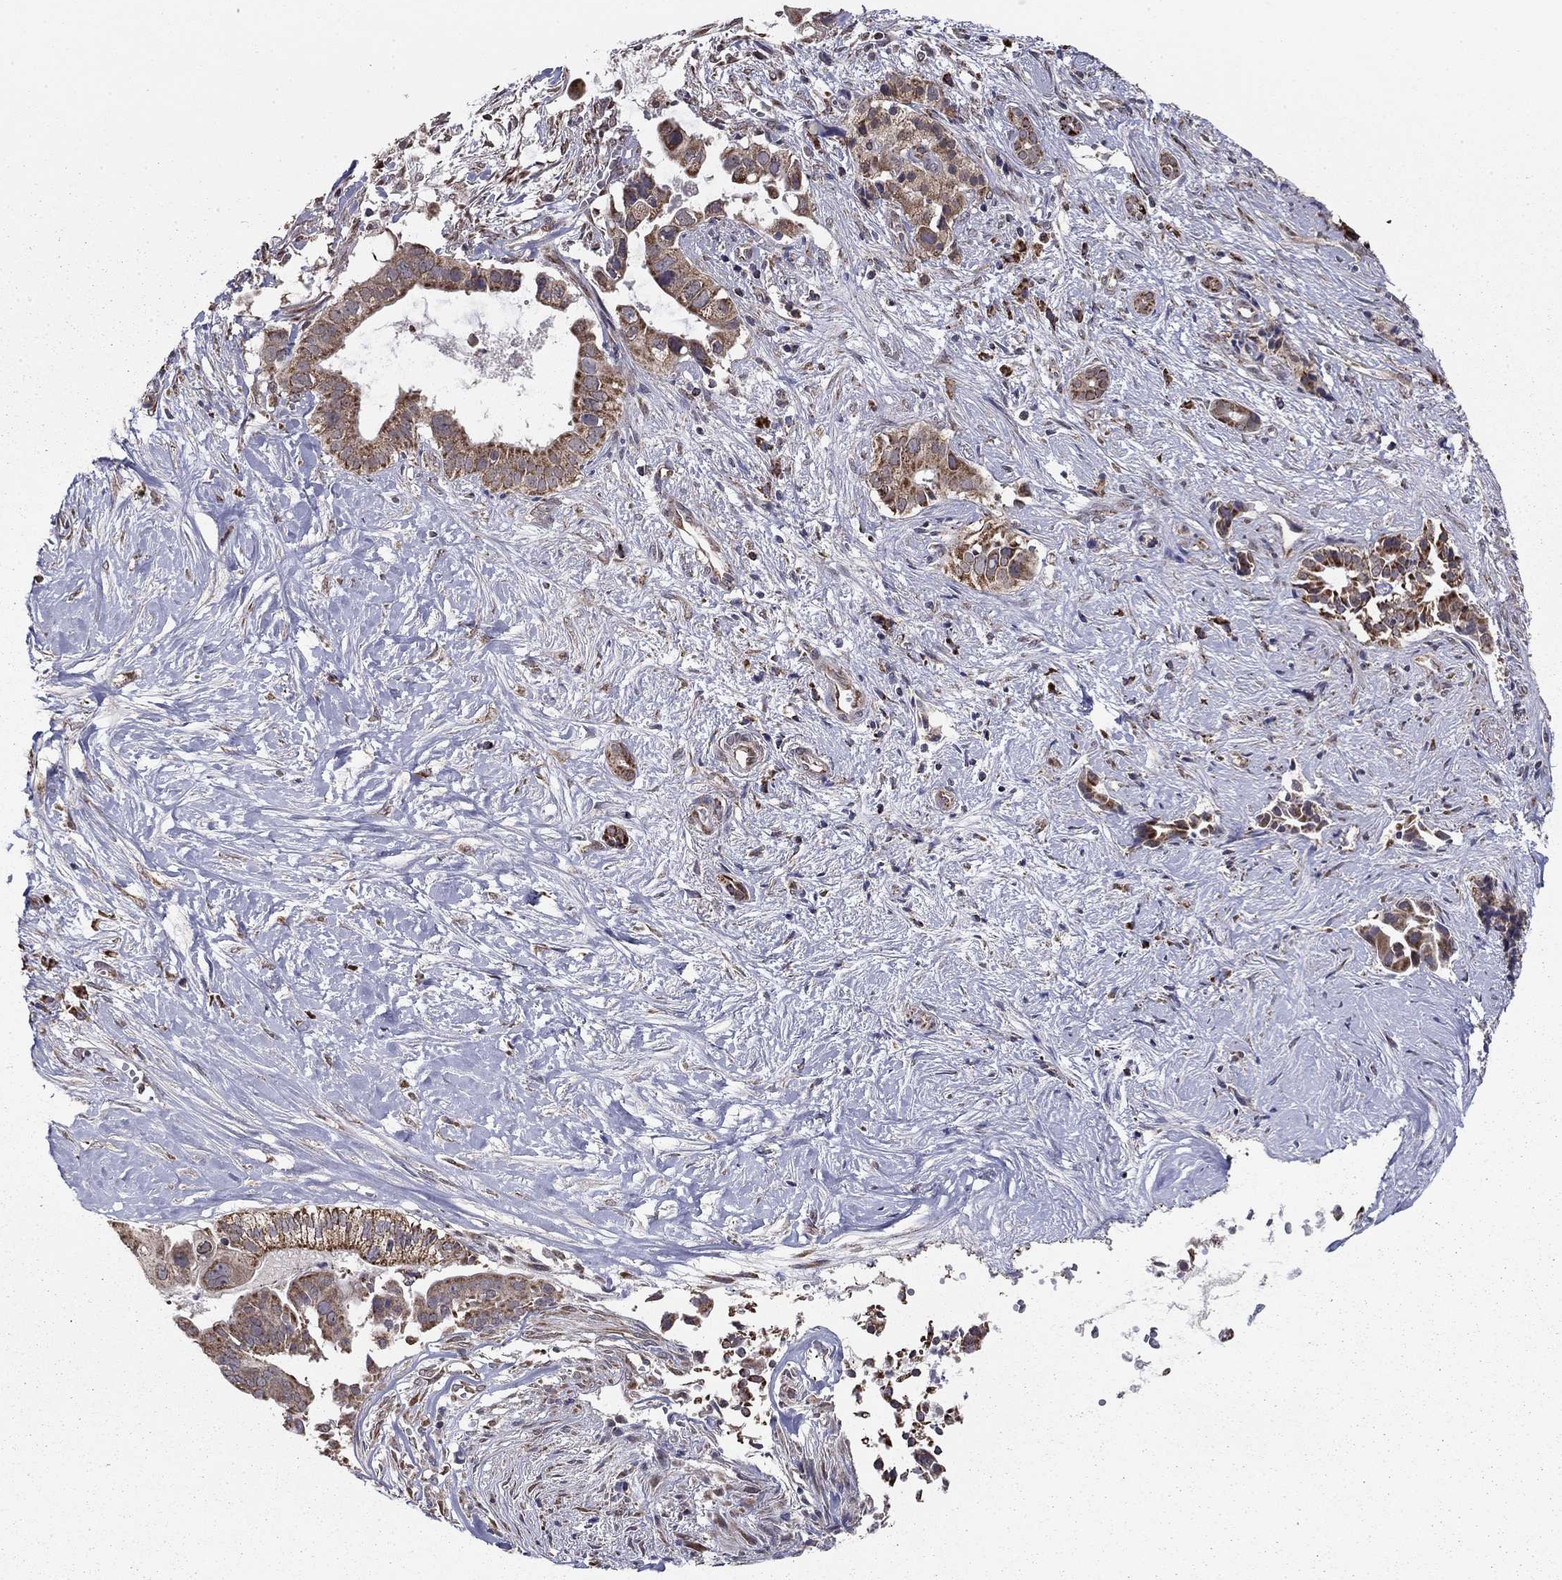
{"staining": {"intensity": "moderate", "quantity": ">75%", "location": "cytoplasmic/membranous"}, "tissue": "pancreatic cancer", "cell_type": "Tumor cells", "image_type": "cancer", "snomed": [{"axis": "morphology", "description": "Adenocarcinoma, NOS"}, {"axis": "topography", "description": "Pancreas"}], "caption": "There is medium levels of moderate cytoplasmic/membranous expression in tumor cells of pancreatic cancer (adenocarcinoma), as demonstrated by immunohistochemical staining (brown color).", "gene": "NKIRAS1", "patient": {"sex": "male", "age": 61}}